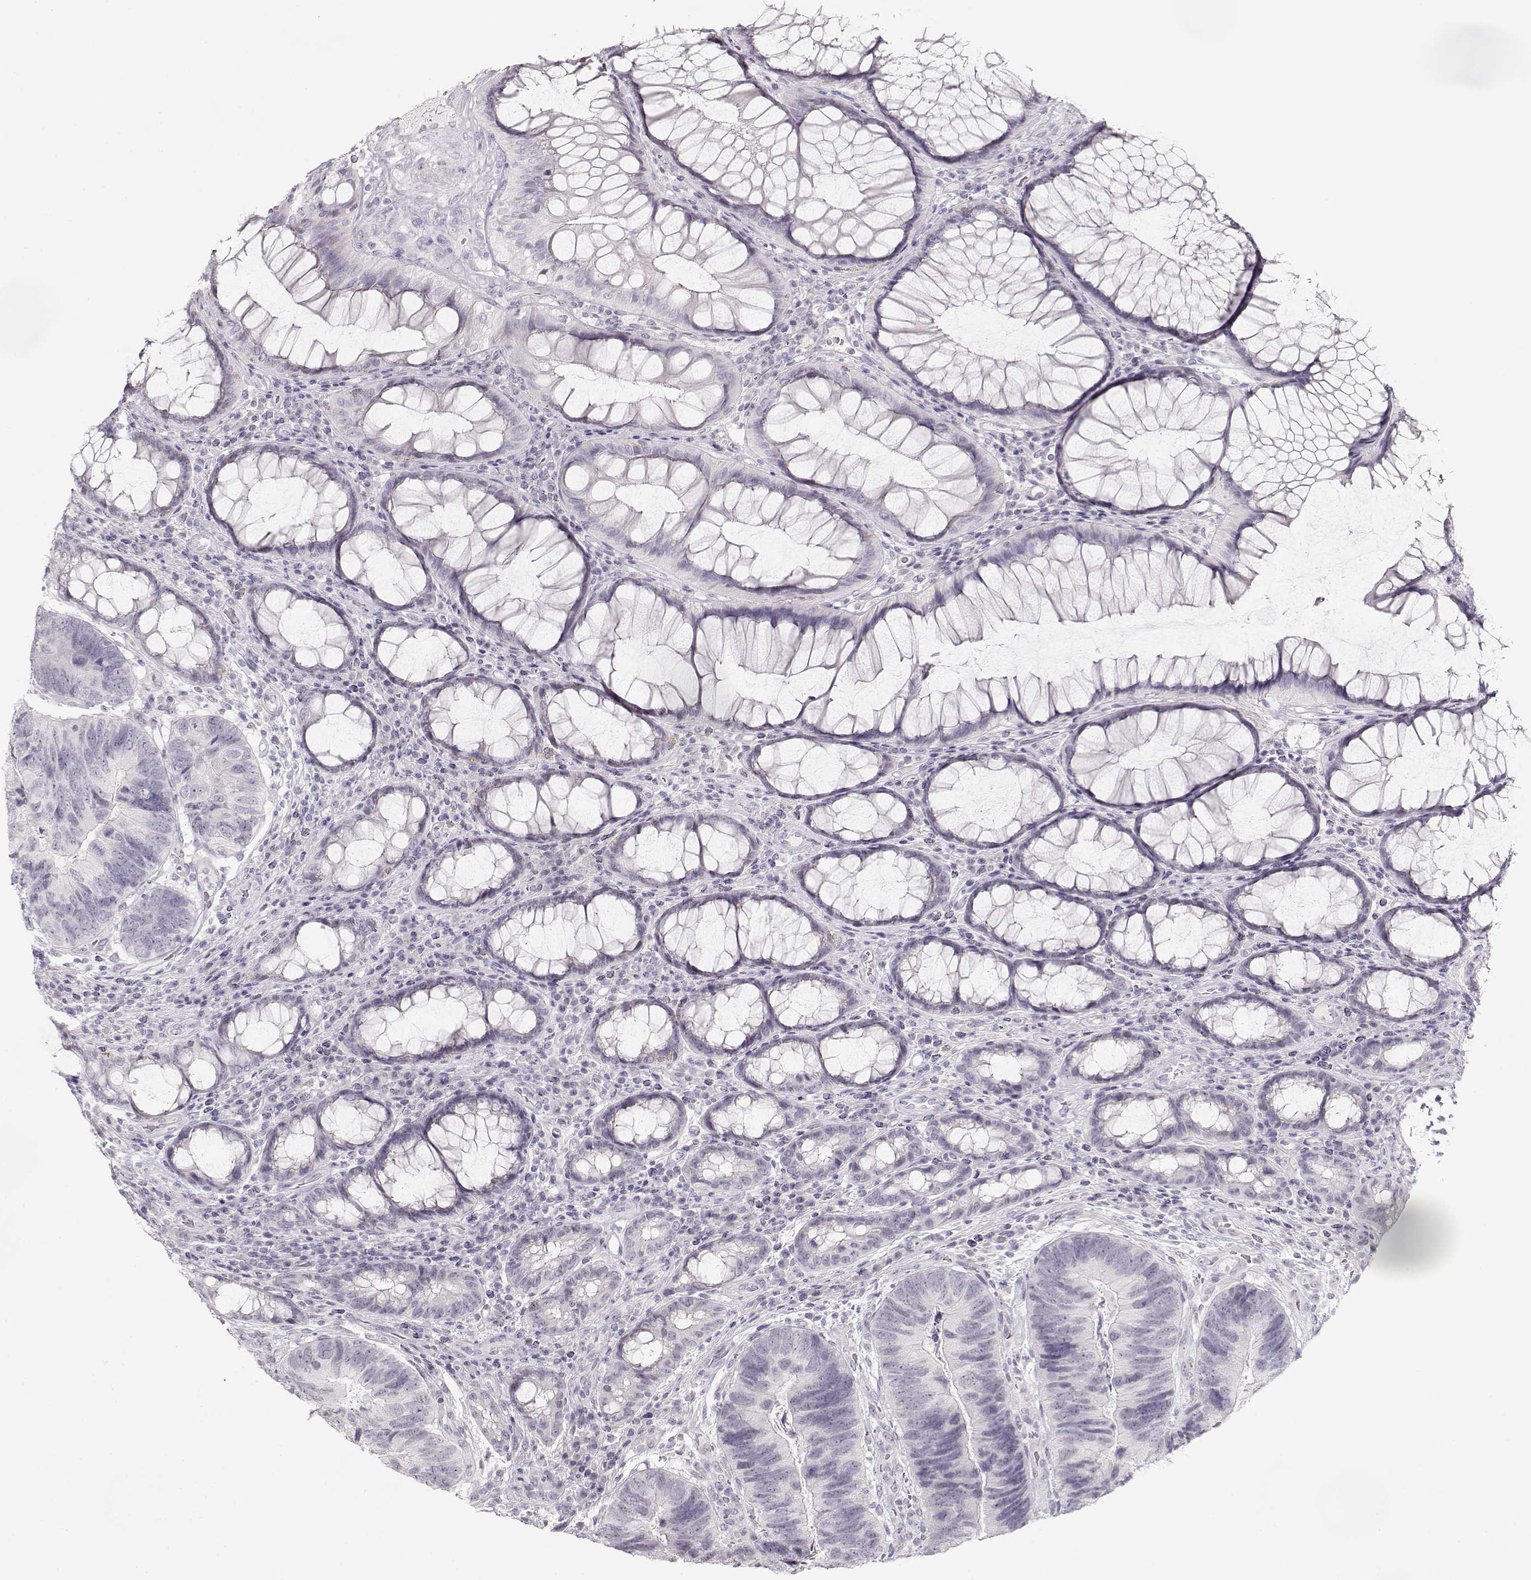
{"staining": {"intensity": "negative", "quantity": "none", "location": "none"}, "tissue": "colorectal cancer", "cell_type": "Tumor cells", "image_type": "cancer", "snomed": [{"axis": "morphology", "description": "Adenocarcinoma, NOS"}, {"axis": "topography", "description": "Colon"}], "caption": "This histopathology image is of adenocarcinoma (colorectal) stained with immunohistochemistry to label a protein in brown with the nuclei are counter-stained blue. There is no positivity in tumor cells.", "gene": "IMPG1", "patient": {"sex": "female", "age": 67}}